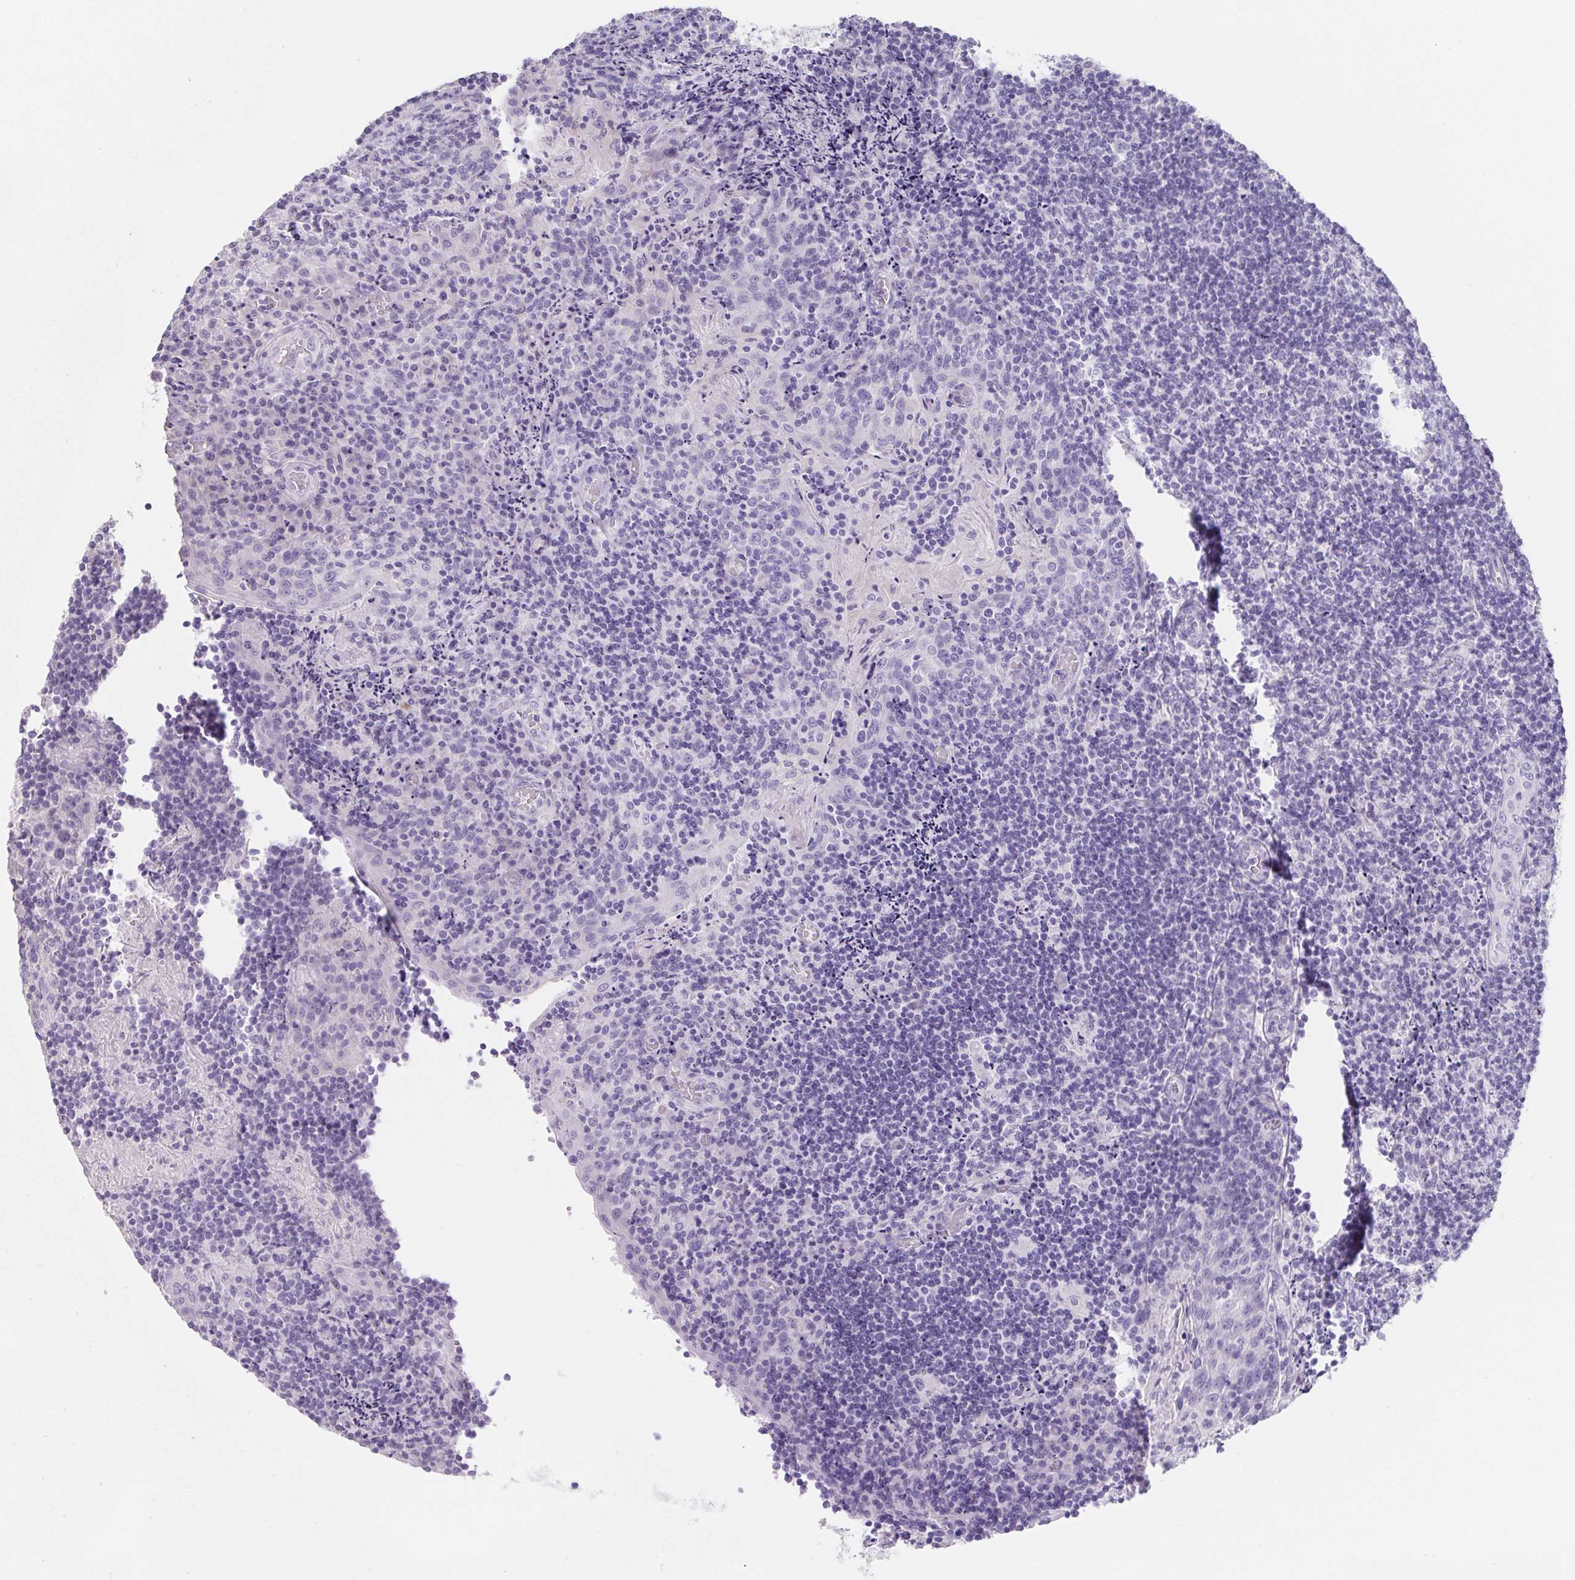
{"staining": {"intensity": "negative", "quantity": "none", "location": "none"}, "tissue": "tonsil", "cell_type": "Germinal center cells", "image_type": "normal", "snomed": [{"axis": "morphology", "description": "Normal tissue, NOS"}, {"axis": "topography", "description": "Tonsil"}], "caption": "Germinal center cells show no significant protein positivity in benign tonsil.", "gene": "HDGFL1", "patient": {"sex": "male", "age": 17}}